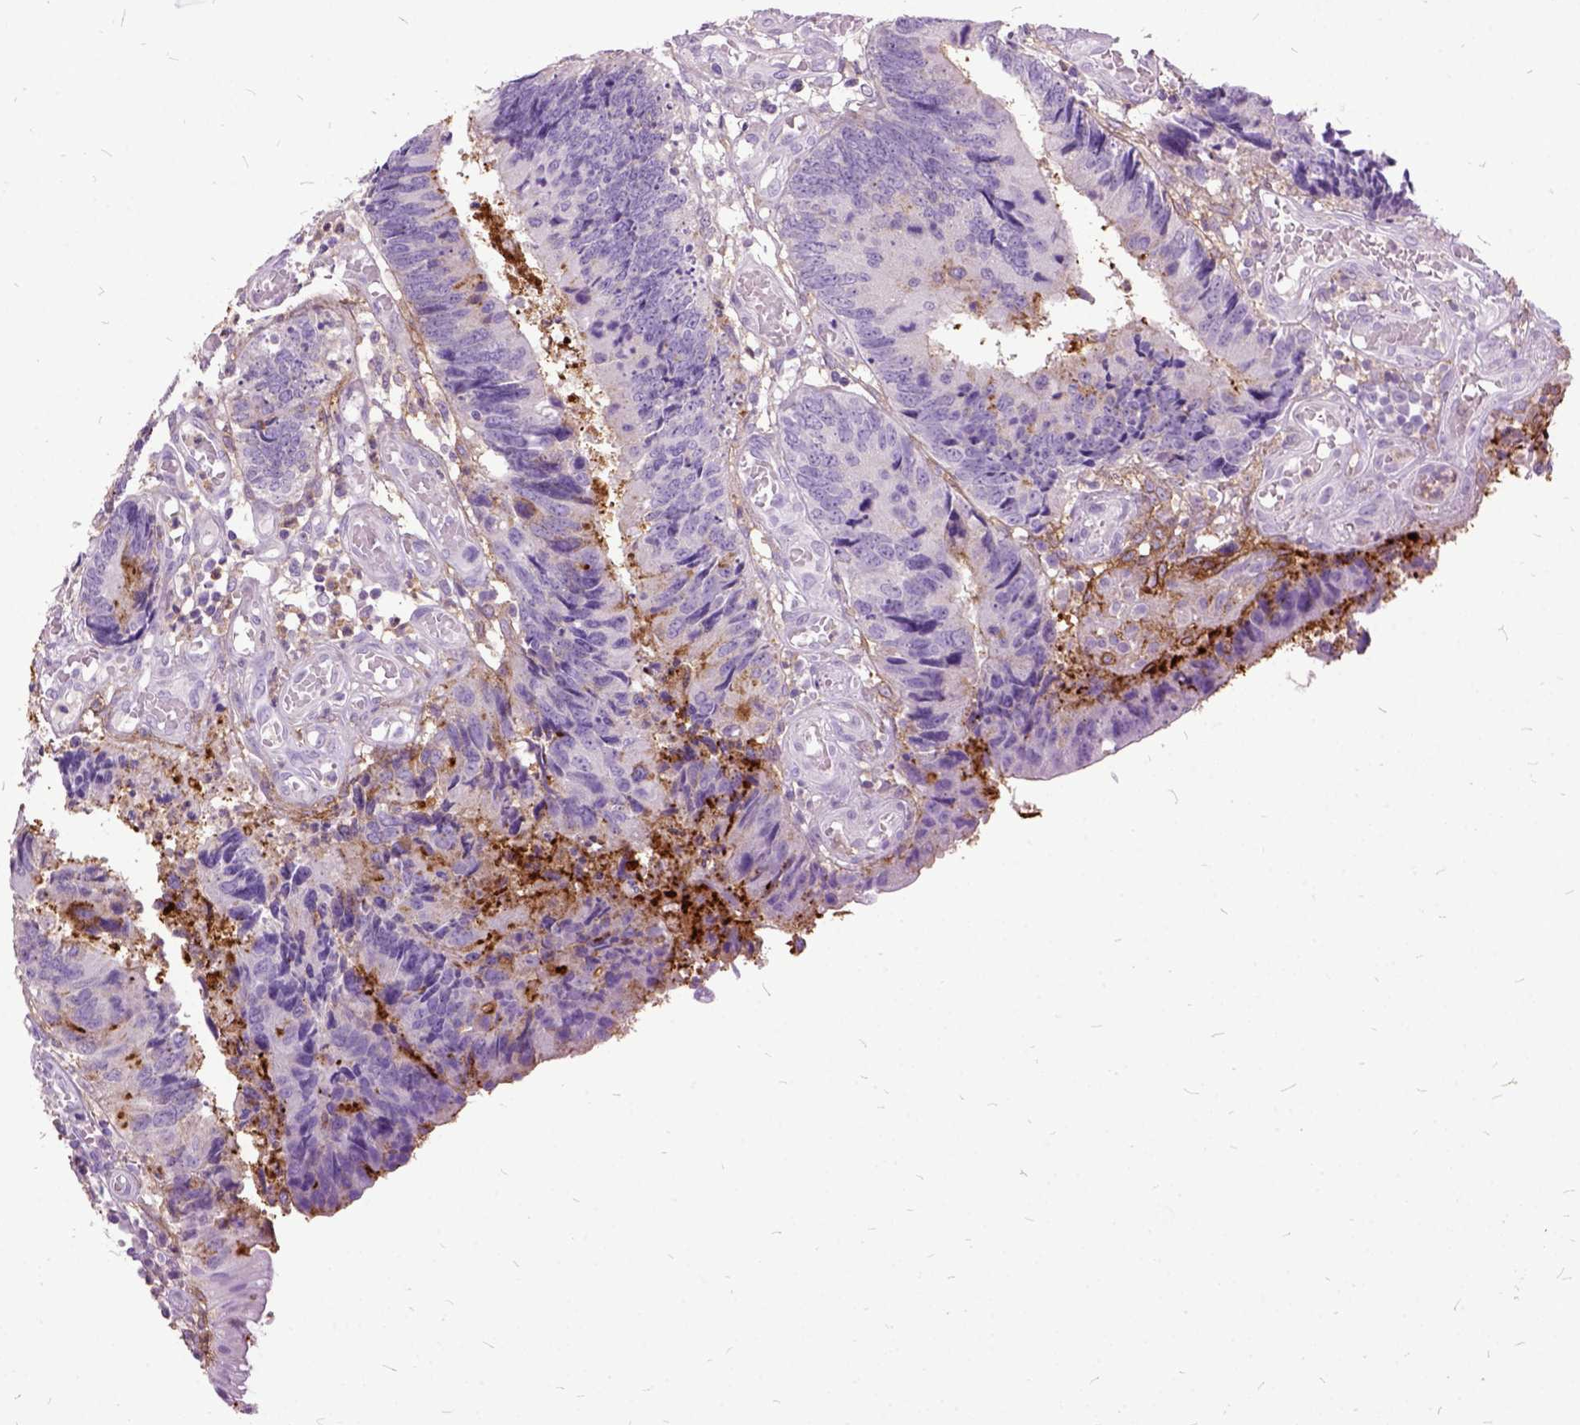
{"staining": {"intensity": "negative", "quantity": "none", "location": "none"}, "tissue": "colorectal cancer", "cell_type": "Tumor cells", "image_type": "cancer", "snomed": [{"axis": "morphology", "description": "Adenocarcinoma, NOS"}, {"axis": "topography", "description": "Colon"}], "caption": "There is no significant staining in tumor cells of colorectal cancer (adenocarcinoma).", "gene": "MME", "patient": {"sex": "female", "age": 67}}